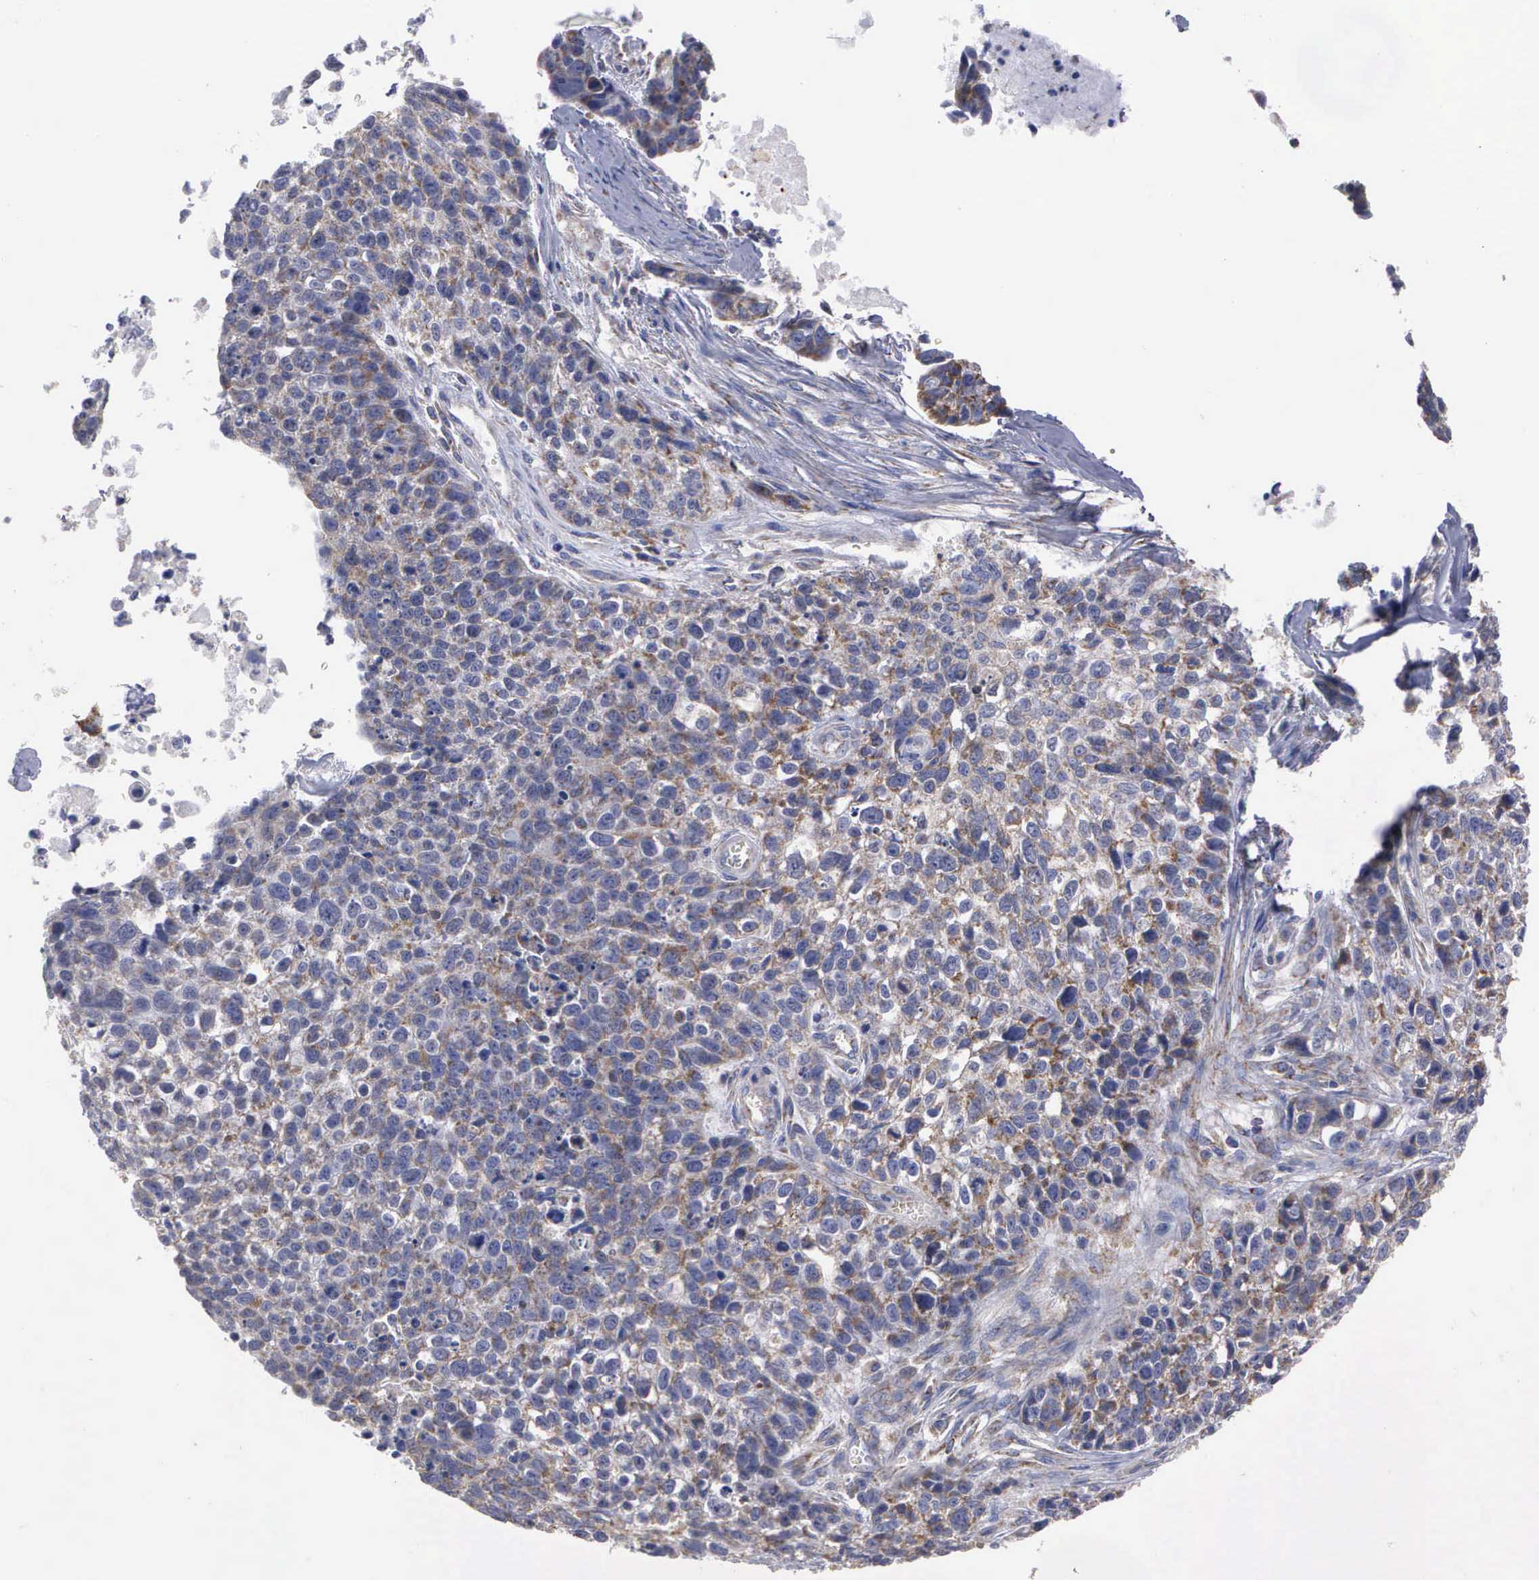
{"staining": {"intensity": "weak", "quantity": "25%-75%", "location": "cytoplasmic/membranous"}, "tissue": "lung cancer", "cell_type": "Tumor cells", "image_type": "cancer", "snomed": [{"axis": "morphology", "description": "Squamous cell carcinoma, NOS"}, {"axis": "topography", "description": "Lymph node"}, {"axis": "topography", "description": "Lung"}], "caption": "Lung squamous cell carcinoma tissue demonstrates weak cytoplasmic/membranous staining in approximately 25%-75% of tumor cells, visualized by immunohistochemistry.", "gene": "APOOL", "patient": {"sex": "male", "age": 74}}